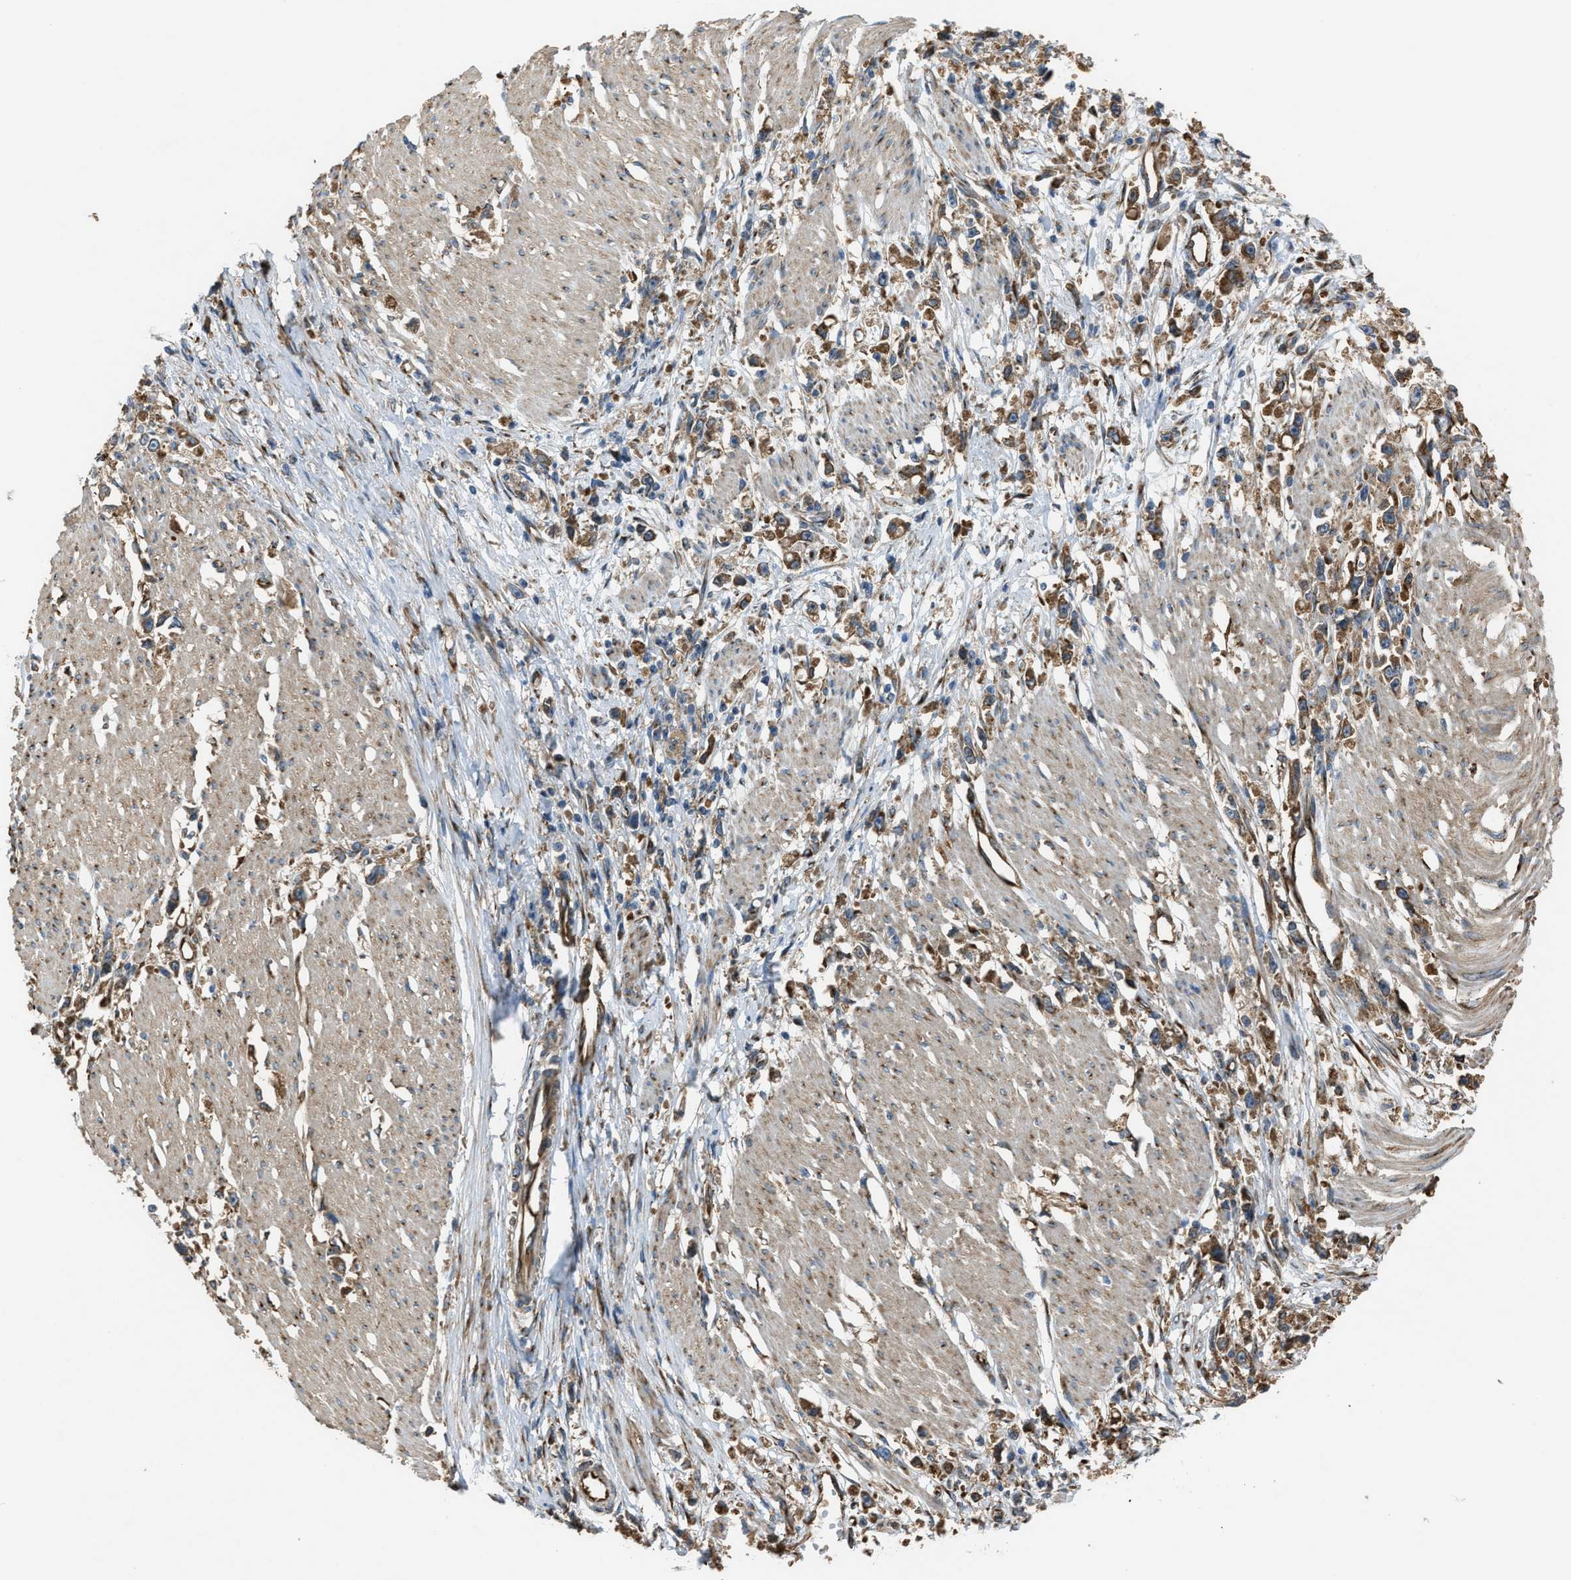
{"staining": {"intensity": "moderate", "quantity": ">75%", "location": "cytoplasmic/membranous"}, "tissue": "stomach cancer", "cell_type": "Tumor cells", "image_type": "cancer", "snomed": [{"axis": "morphology", "description": "Adenocarcinoma, NOS"}, {"axis": "topography", "description": "Stomach"}], "caption": "Approximately >75% of tumor cells in human stomach adenocarcinoma exhibit moderate cytoplasmic/membranous protein staining as visualized by brown immunohistochemical staining.", "gene": "TRPC1", "patient": {"sex": "female", "age": 59}}